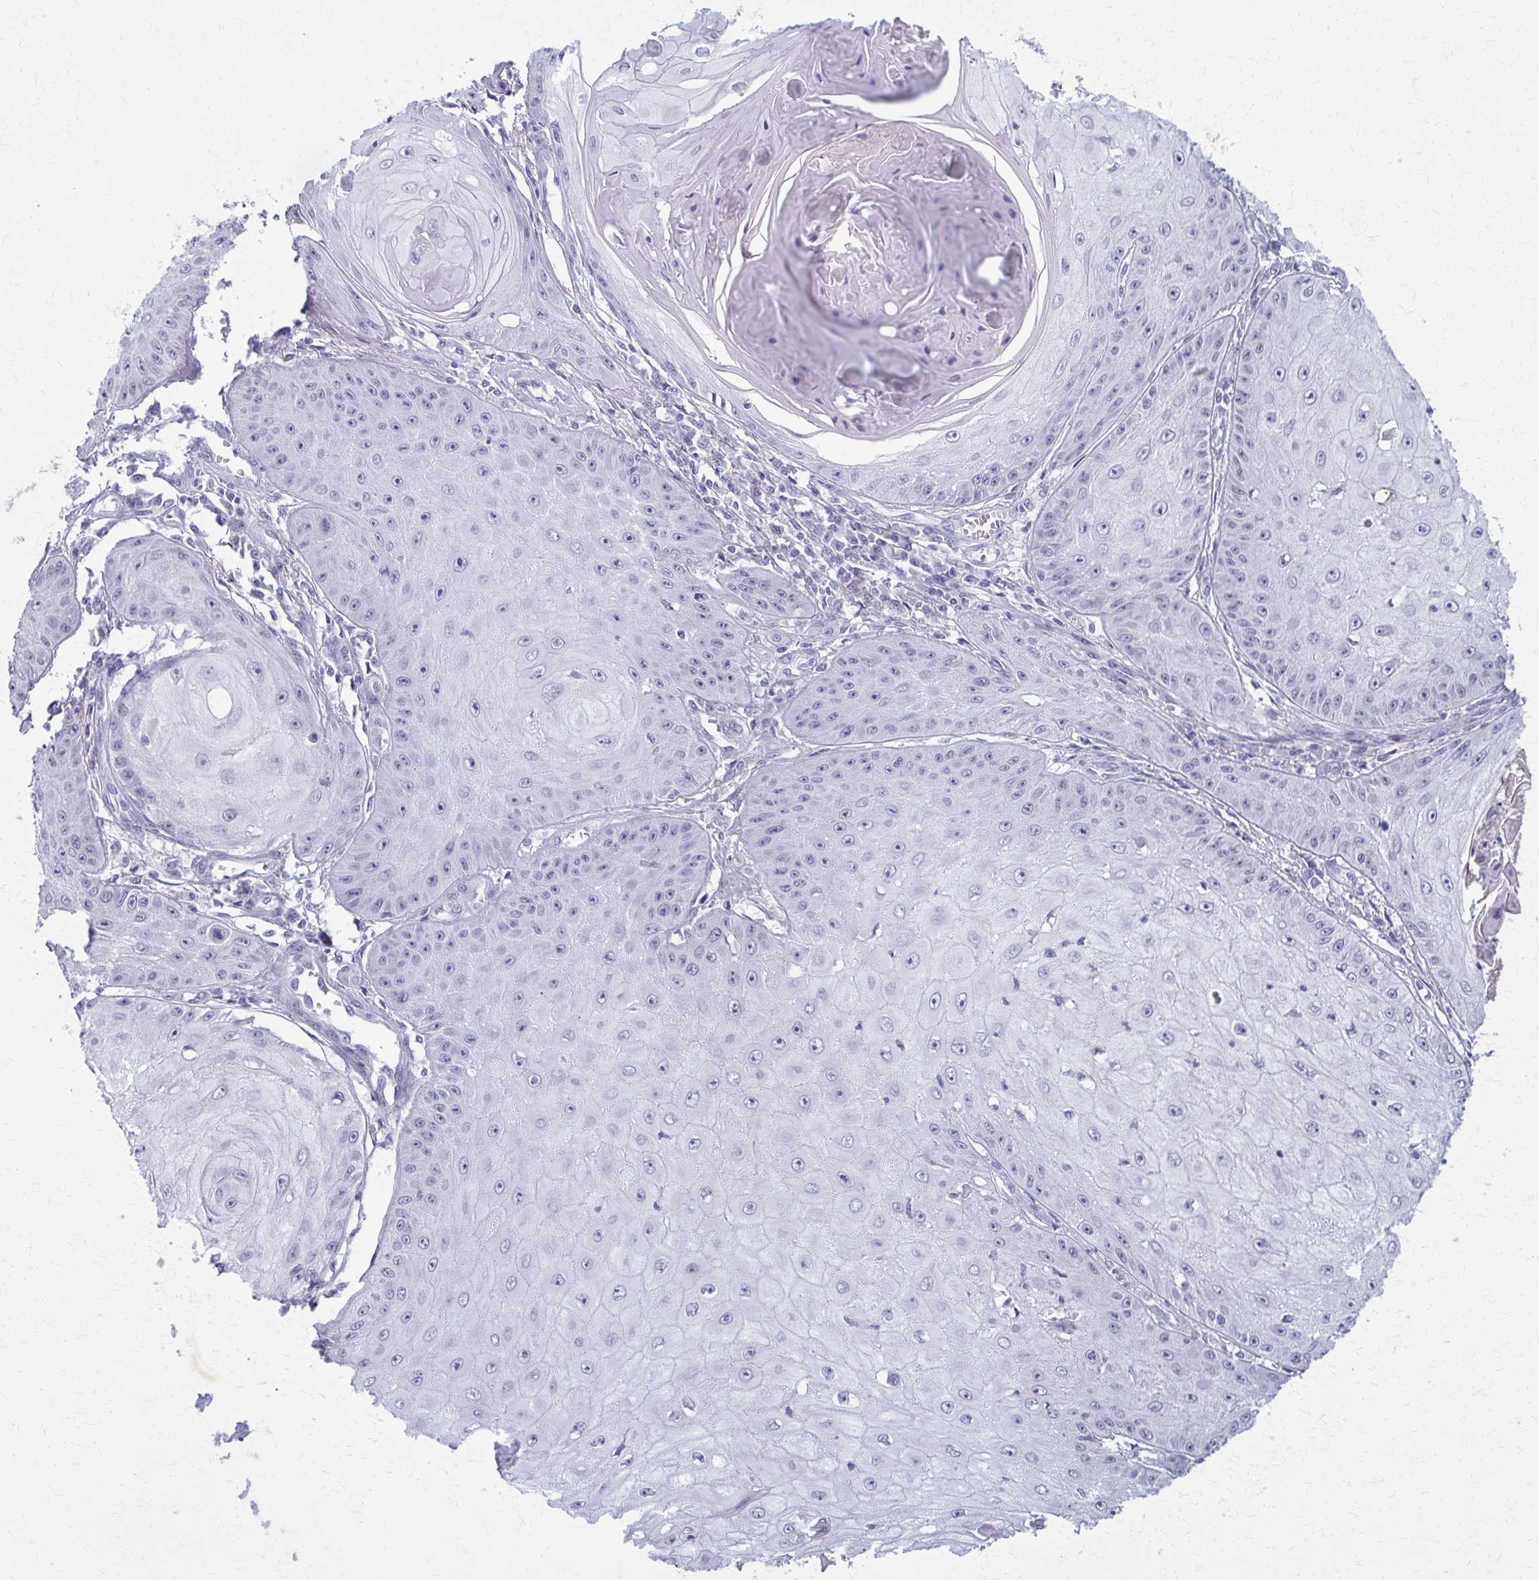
{"staining": {"intensity": "negative", "quantity": "none", "location": "none"}, "tissue": "skin cancer", "cell_type": "Tumor cells", "image_type": "cancer", "snomed": [{"axis": "morphology", "description": "Squamous cell carcinoma, NOS"}, {"axis": "topography", "description": "Skin"}], "caption": "Protein analysis of skin cancer shows no significant expression in tumor cells.", "gene": "CARD9", "patient": {"sex": "male", "age": 70}}